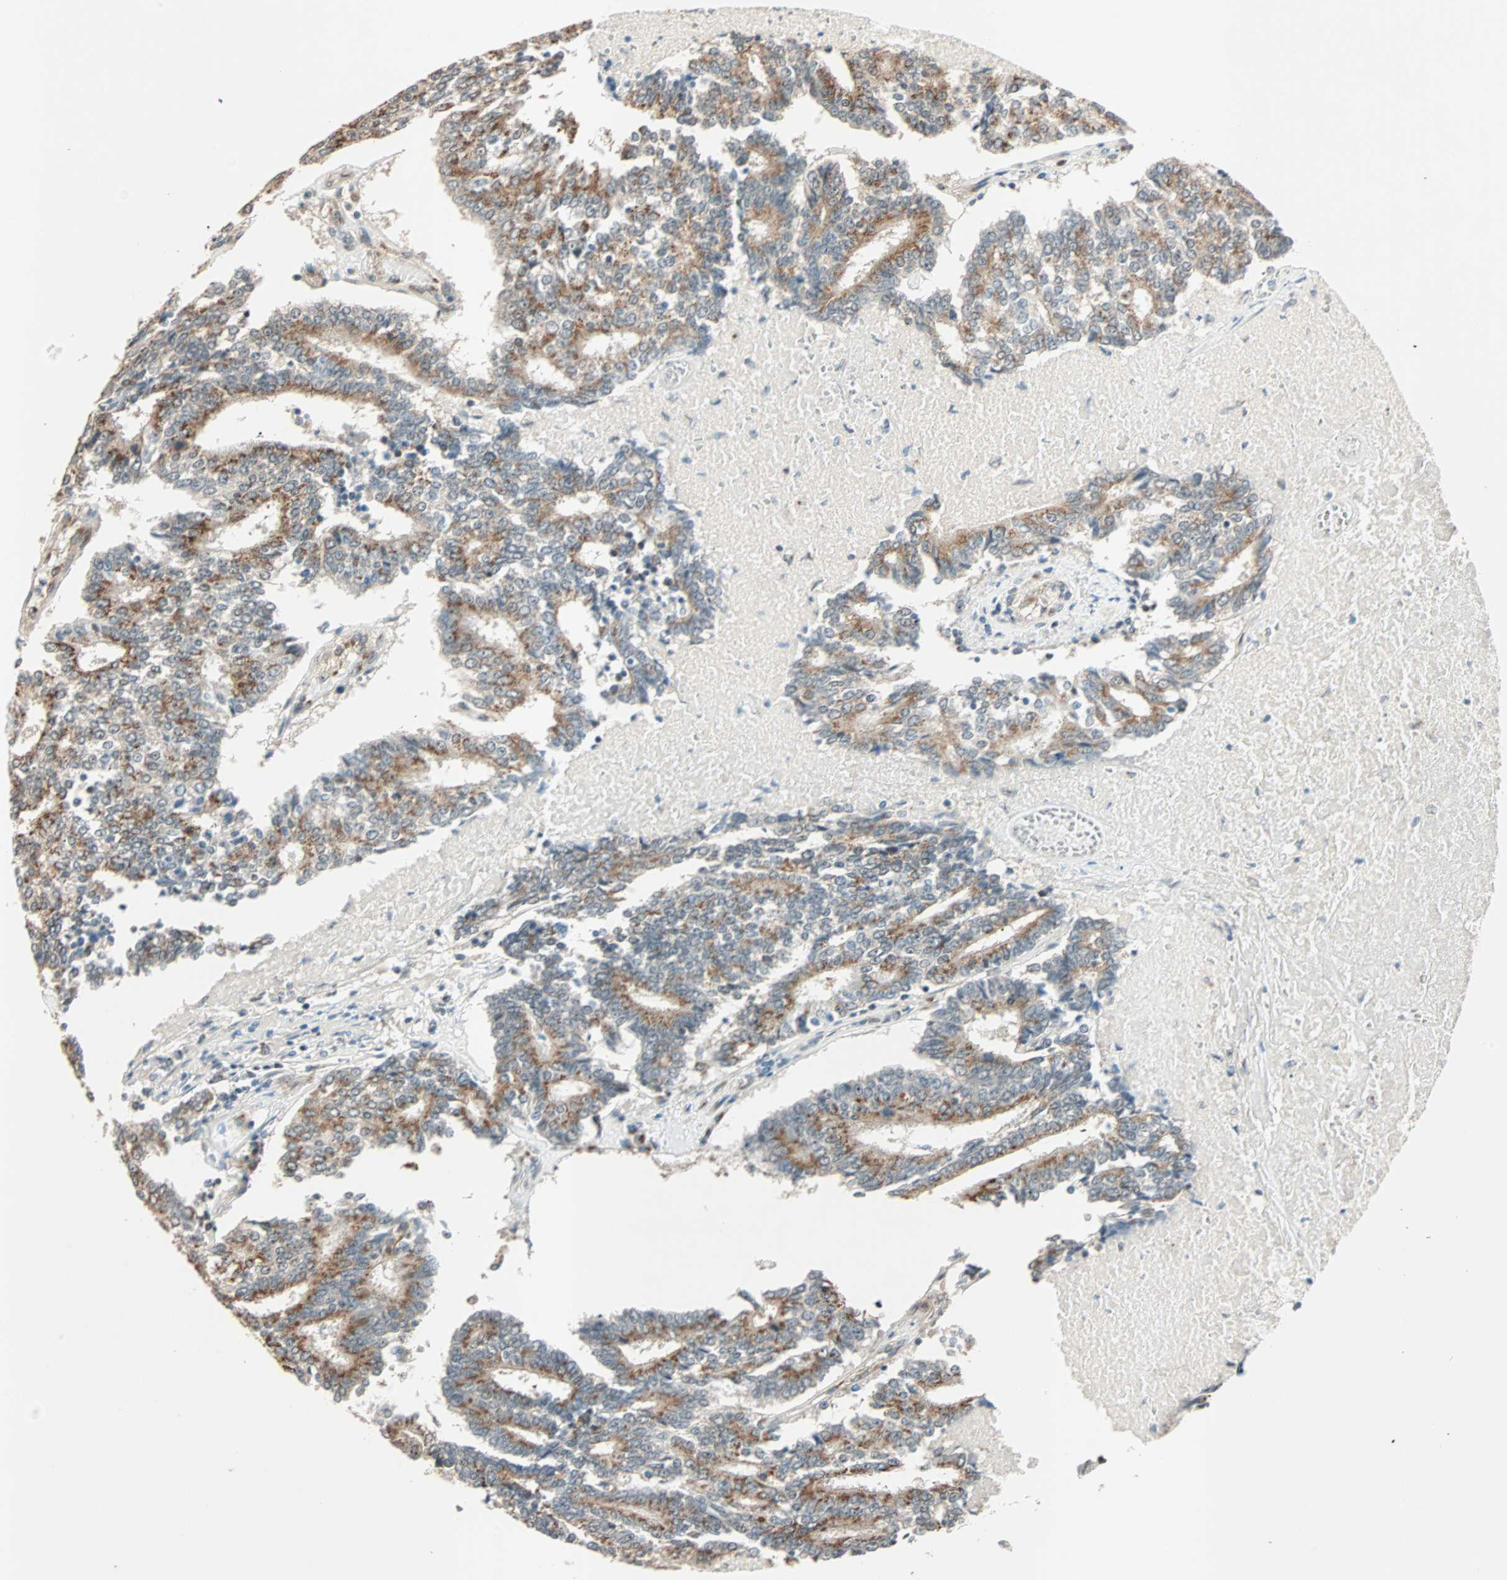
{"staining": {"intensity": "moderate", "quantity": "25%-75%", "location": "cytoplasmic/membranous"}, "tissue": "prostate cancer", "cell_type": "Tumor cells", "image_type": "cancer", "snomed": [{"axis": "morphology", "description": "Adenocarcinoma, High grade"}, {"axis": "topography", "description": "Prostate"}], "caption": "Adenocarcinoma (high-grade) (prostate) stained for a protein (brown) exhibits moderate cytoplasmic/membranous positive staining in about 25%-75% of tumor cells.", "gene": "PRDM2", "patient": {"sex": "male", "age": 55}}